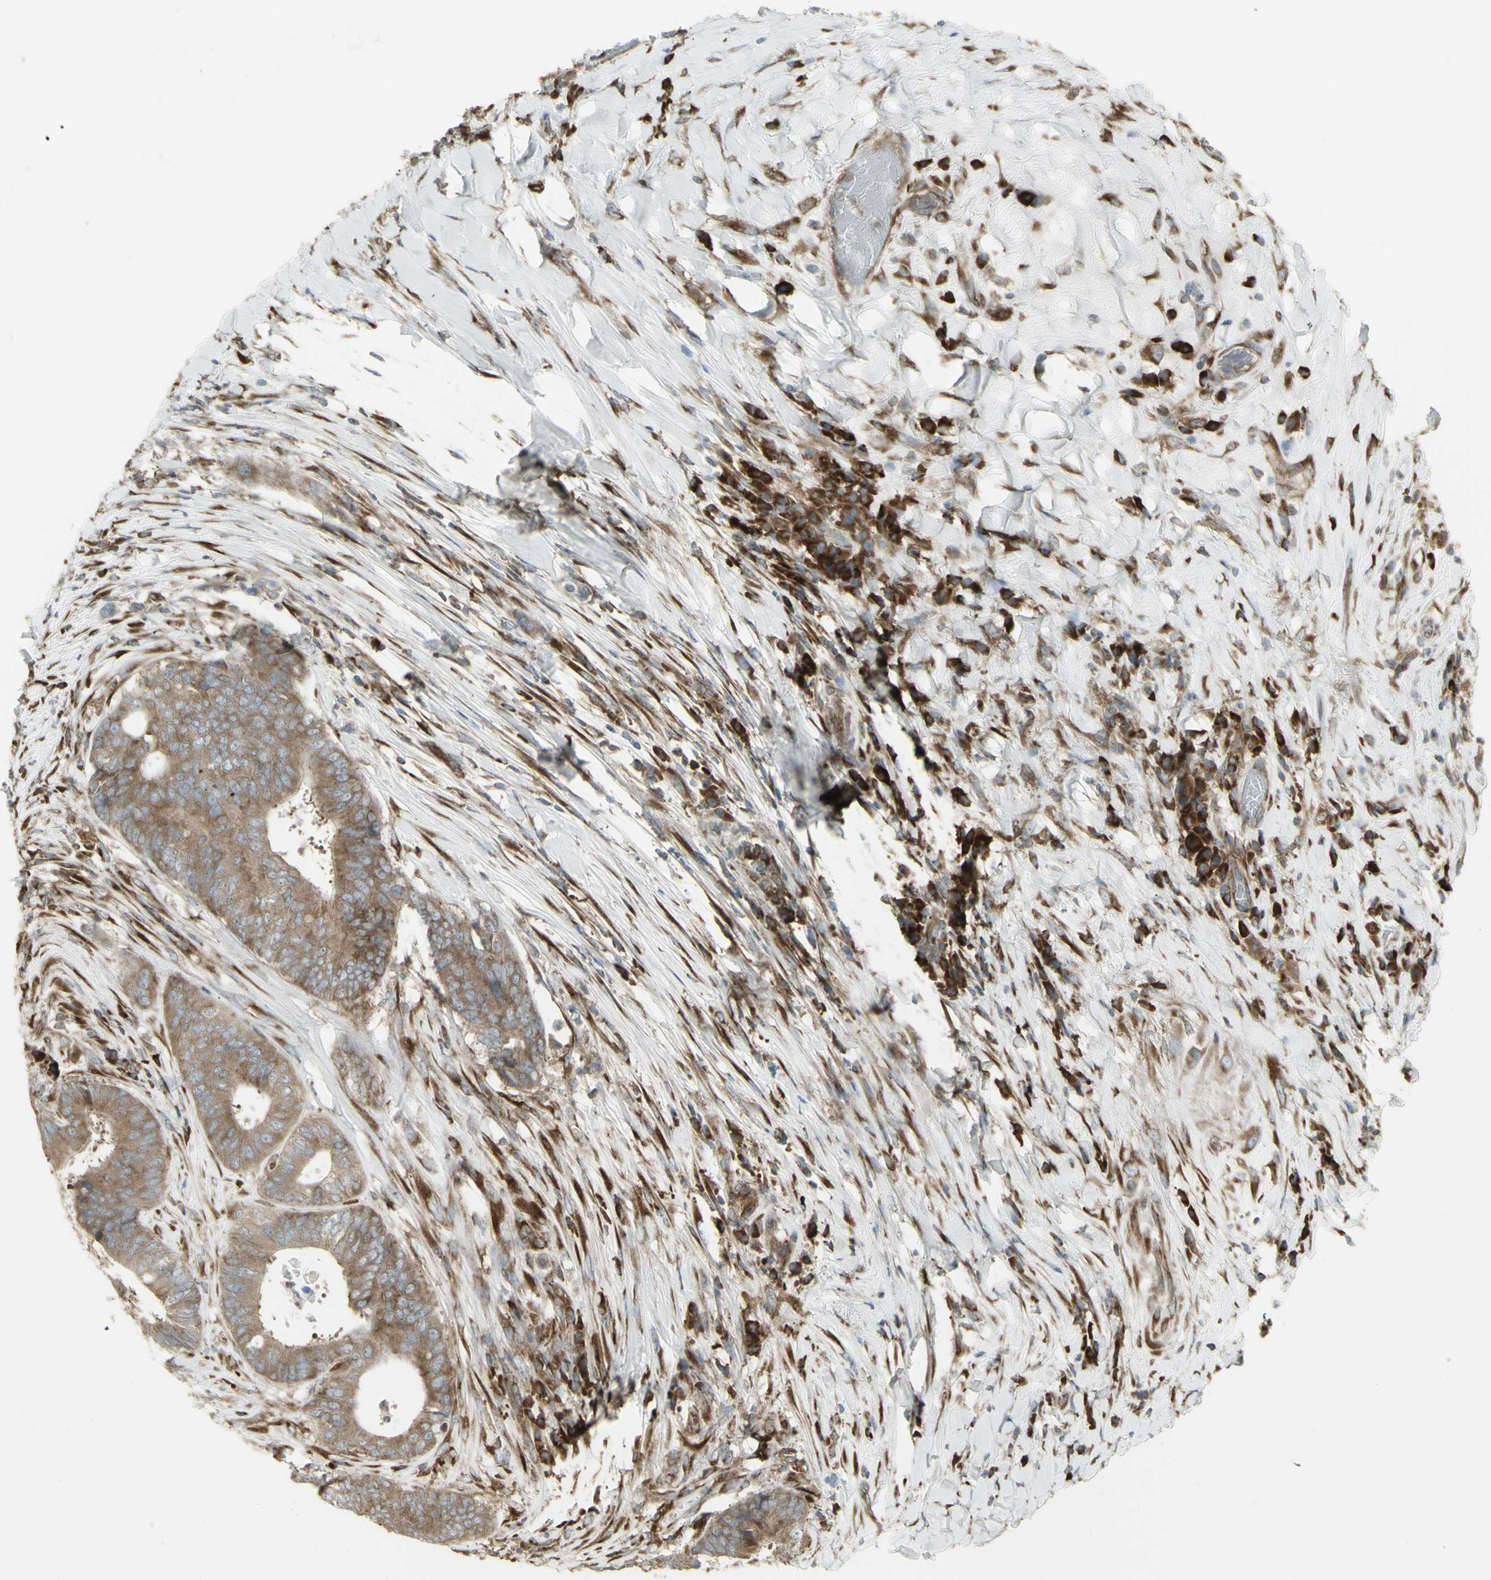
{"staining": {"intensity": "weak", "quantity": ">75%", "location": "cytoplasmic/membranous"}, "tissue": "colorectal cancer", "cell_type": "Tumor cells", "image_type": "cancer", "snomed": [{"axis": "morphology", "description": "Adenocarcinoma, NOS"}, {"axis": "topography", "description": "Rectum"}], "caption": "About >75% of tumor cells in colorectal adenocarcinoma demonstrate weak cytoplasmic/membranous protein expression as visualized by brown immunohistochemical staining.", "gene": "FKBP3", "patient": {"sex": "male", "age": 72}}